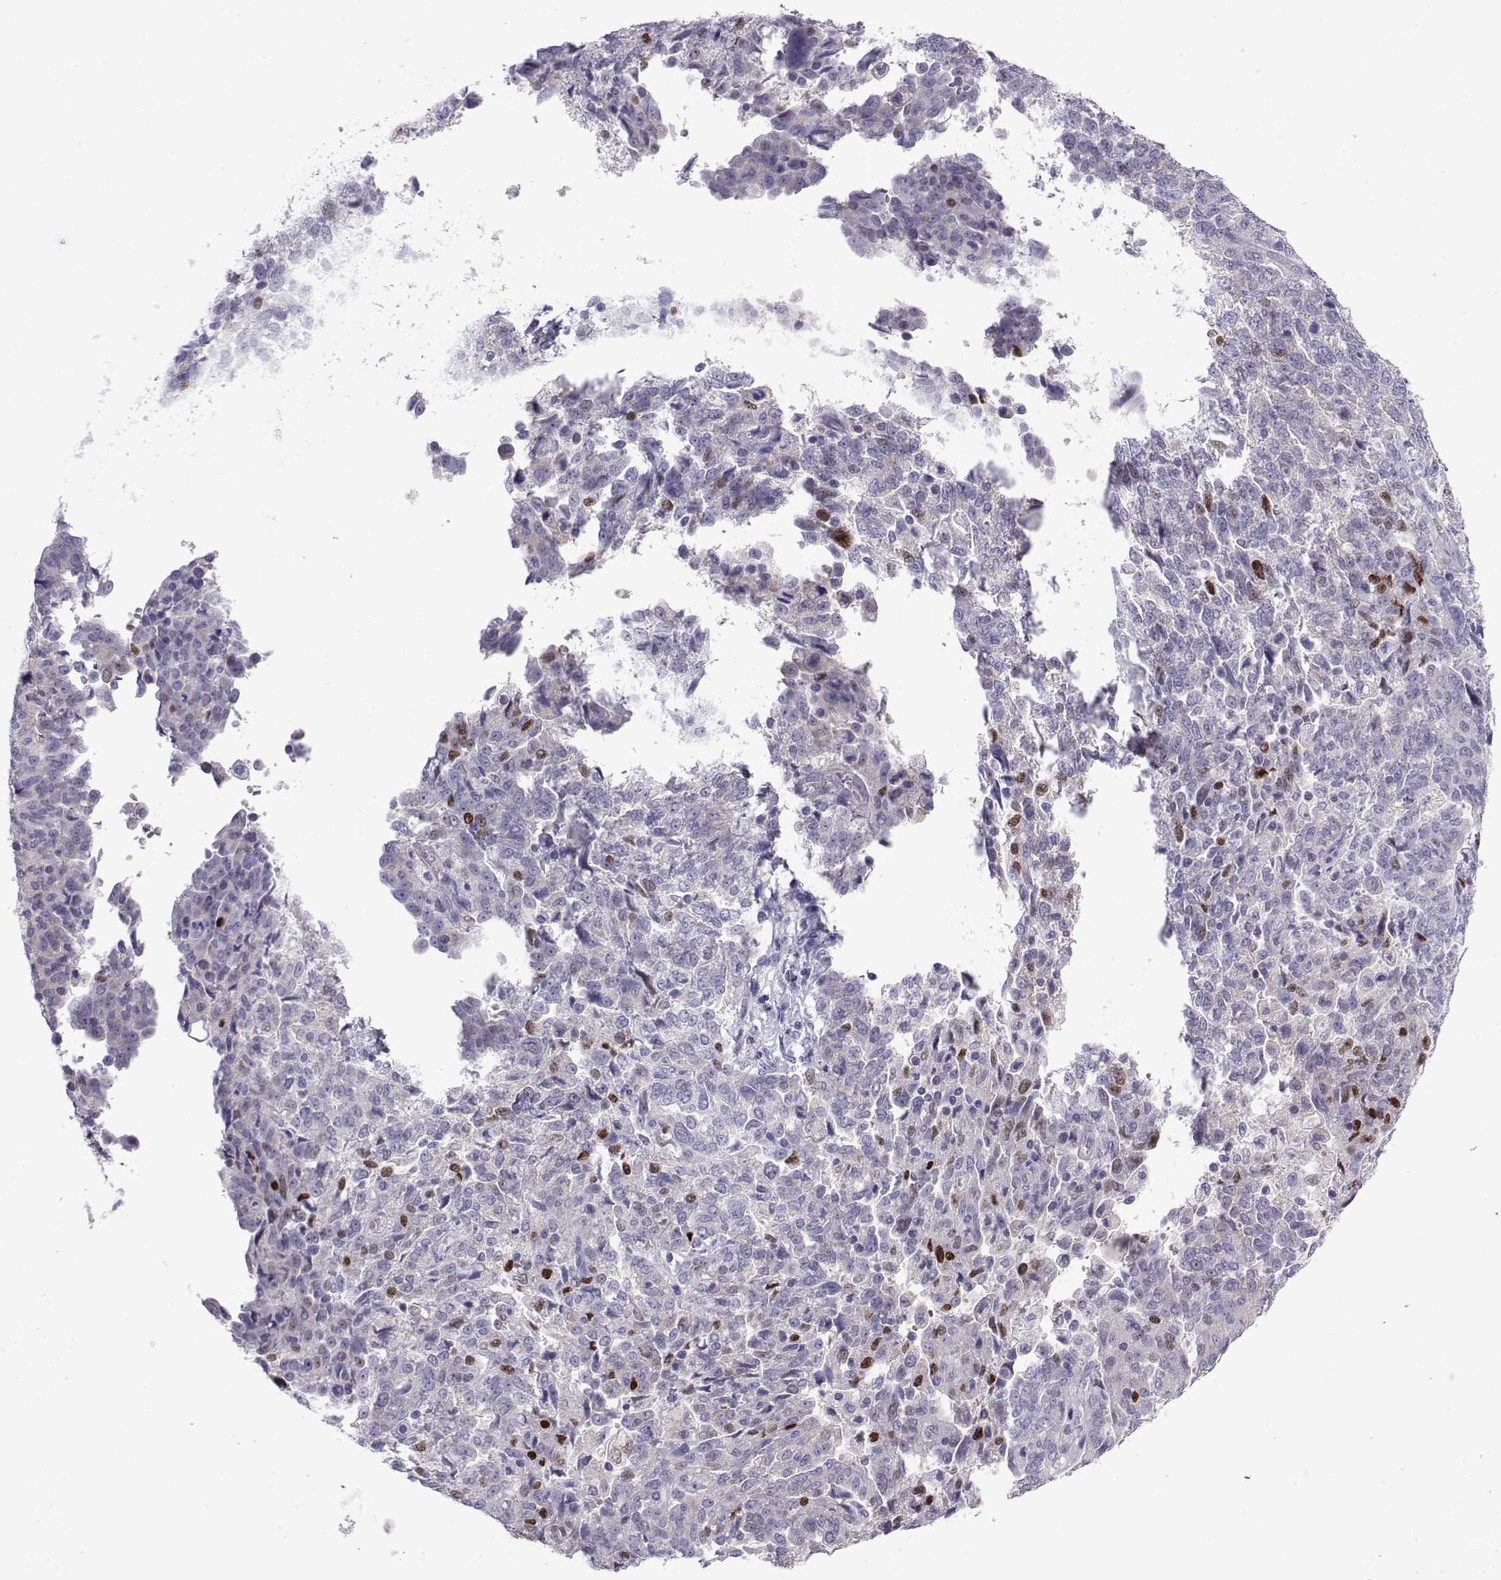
{"staining": {"intensity": "negative", "quantity": "none", "location": "none"}, "tissue": "ovarian cancer", "cell_type": "Tumor cells", "image_type": "cancer", "snomed": [{"axis": "morphology", "description": "Cystadenocarcinoma, serous, NOS"}, {"axis": "topography", "description": "Ovary"}], "caption": "Tumor cells are negative for brown protein staining in serous cystadenocarcinoma (ovarian).", "gene": "COL22A1", "patient": {"sex": "female", "age": 67}}